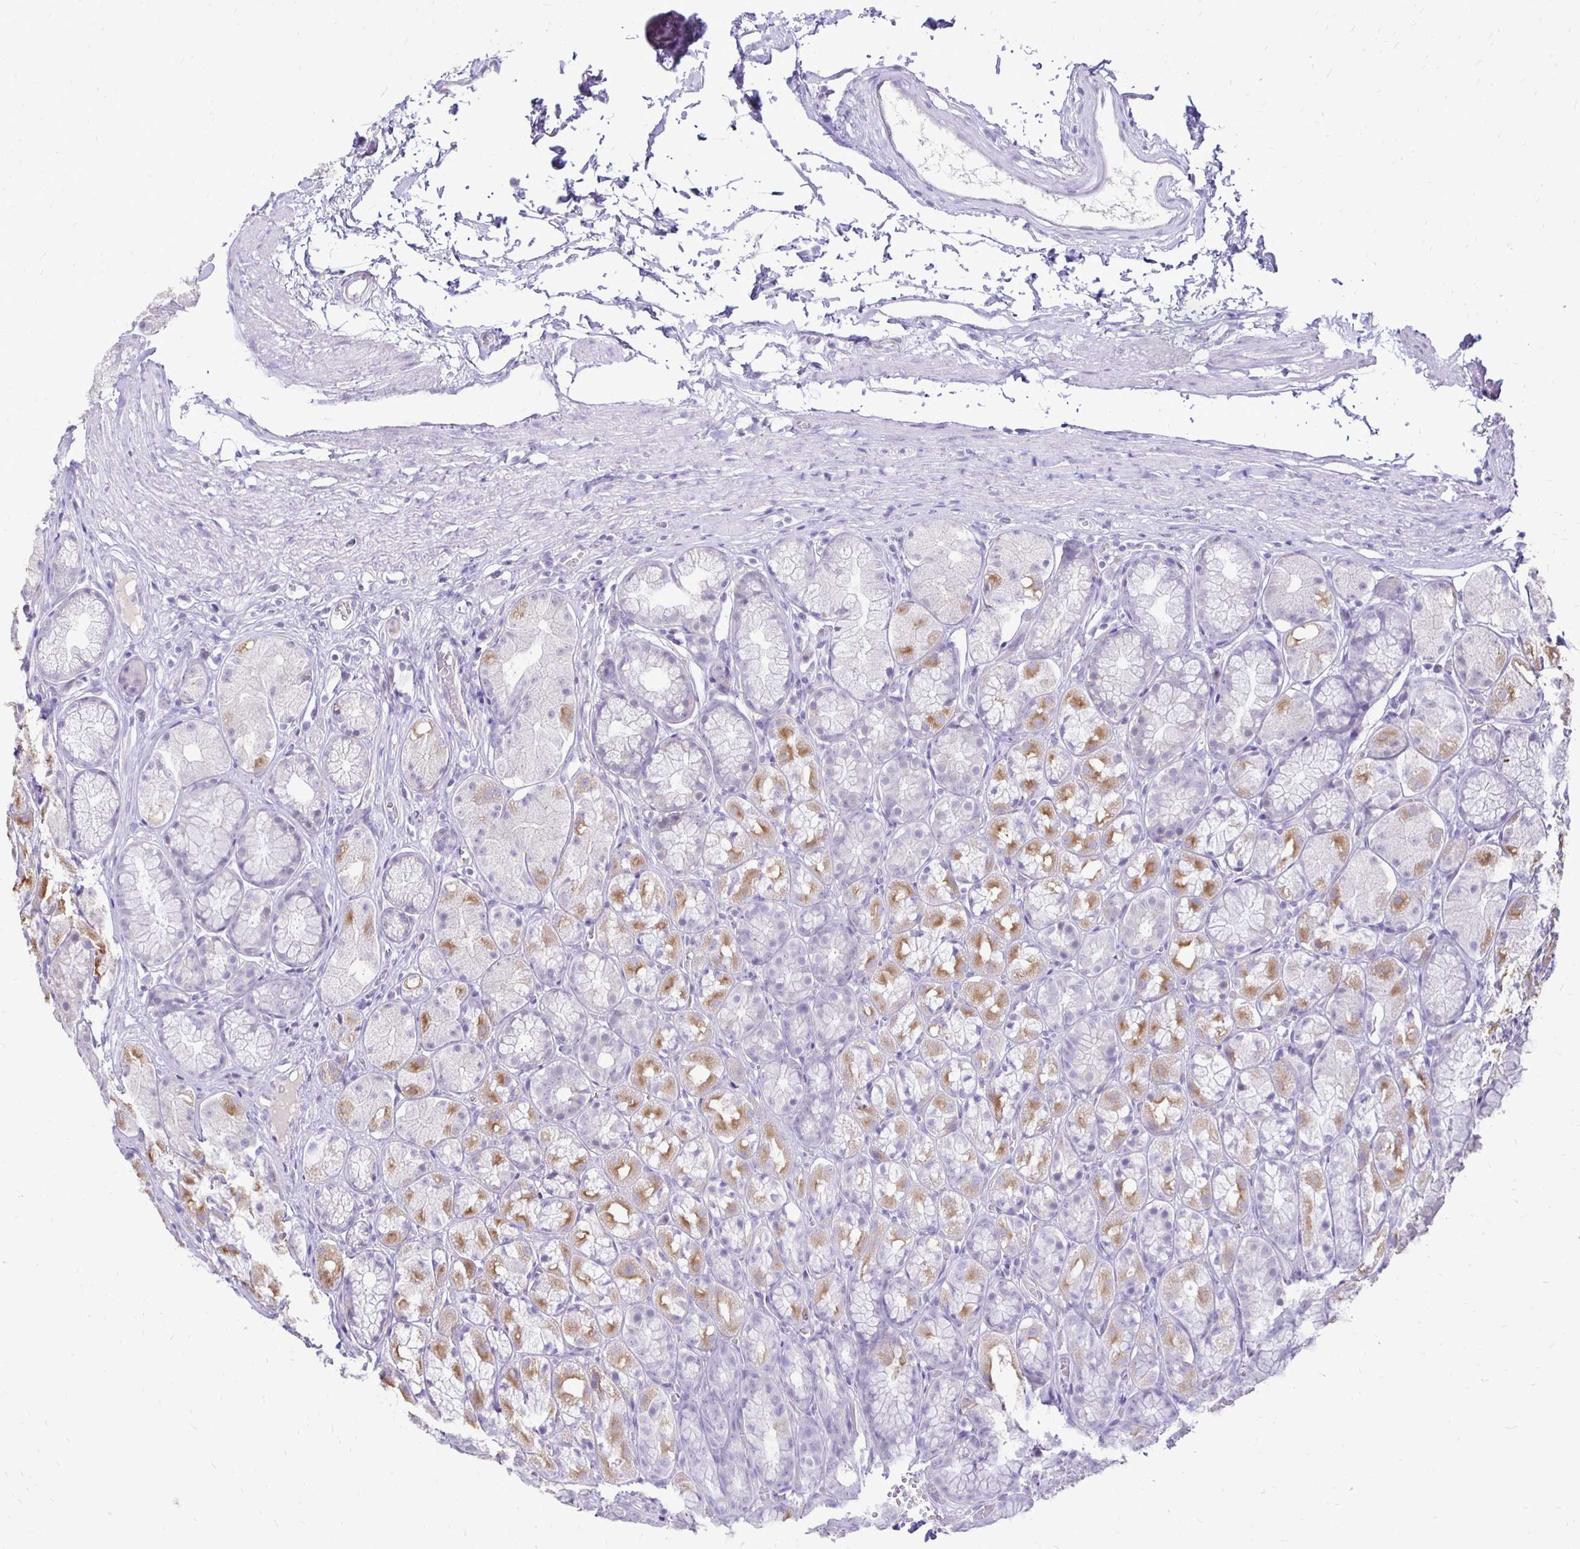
{"staining": {"intensity": "moderate", "quantity": "<25%", "location": "cytoplasmic/membranous"}, "tissue": "stomach", "cell_type": "Glandular cells", "image_type": "normal", "snomed": [{"axis": "morphology", "description": "Normal tissue, NOS"}, {"axis": "topography", "description": "Stomach"}], "caption": "Immunohistochemistry (IHC) (DAB (3,3'-diaminobenzidine)) staining of benign human stomach displays moderate cytoplasmic/membranous protein expression in about <25% of glandular cells.", "gene": "GAS2", "patient": {"sex": "male", "age": 70}}